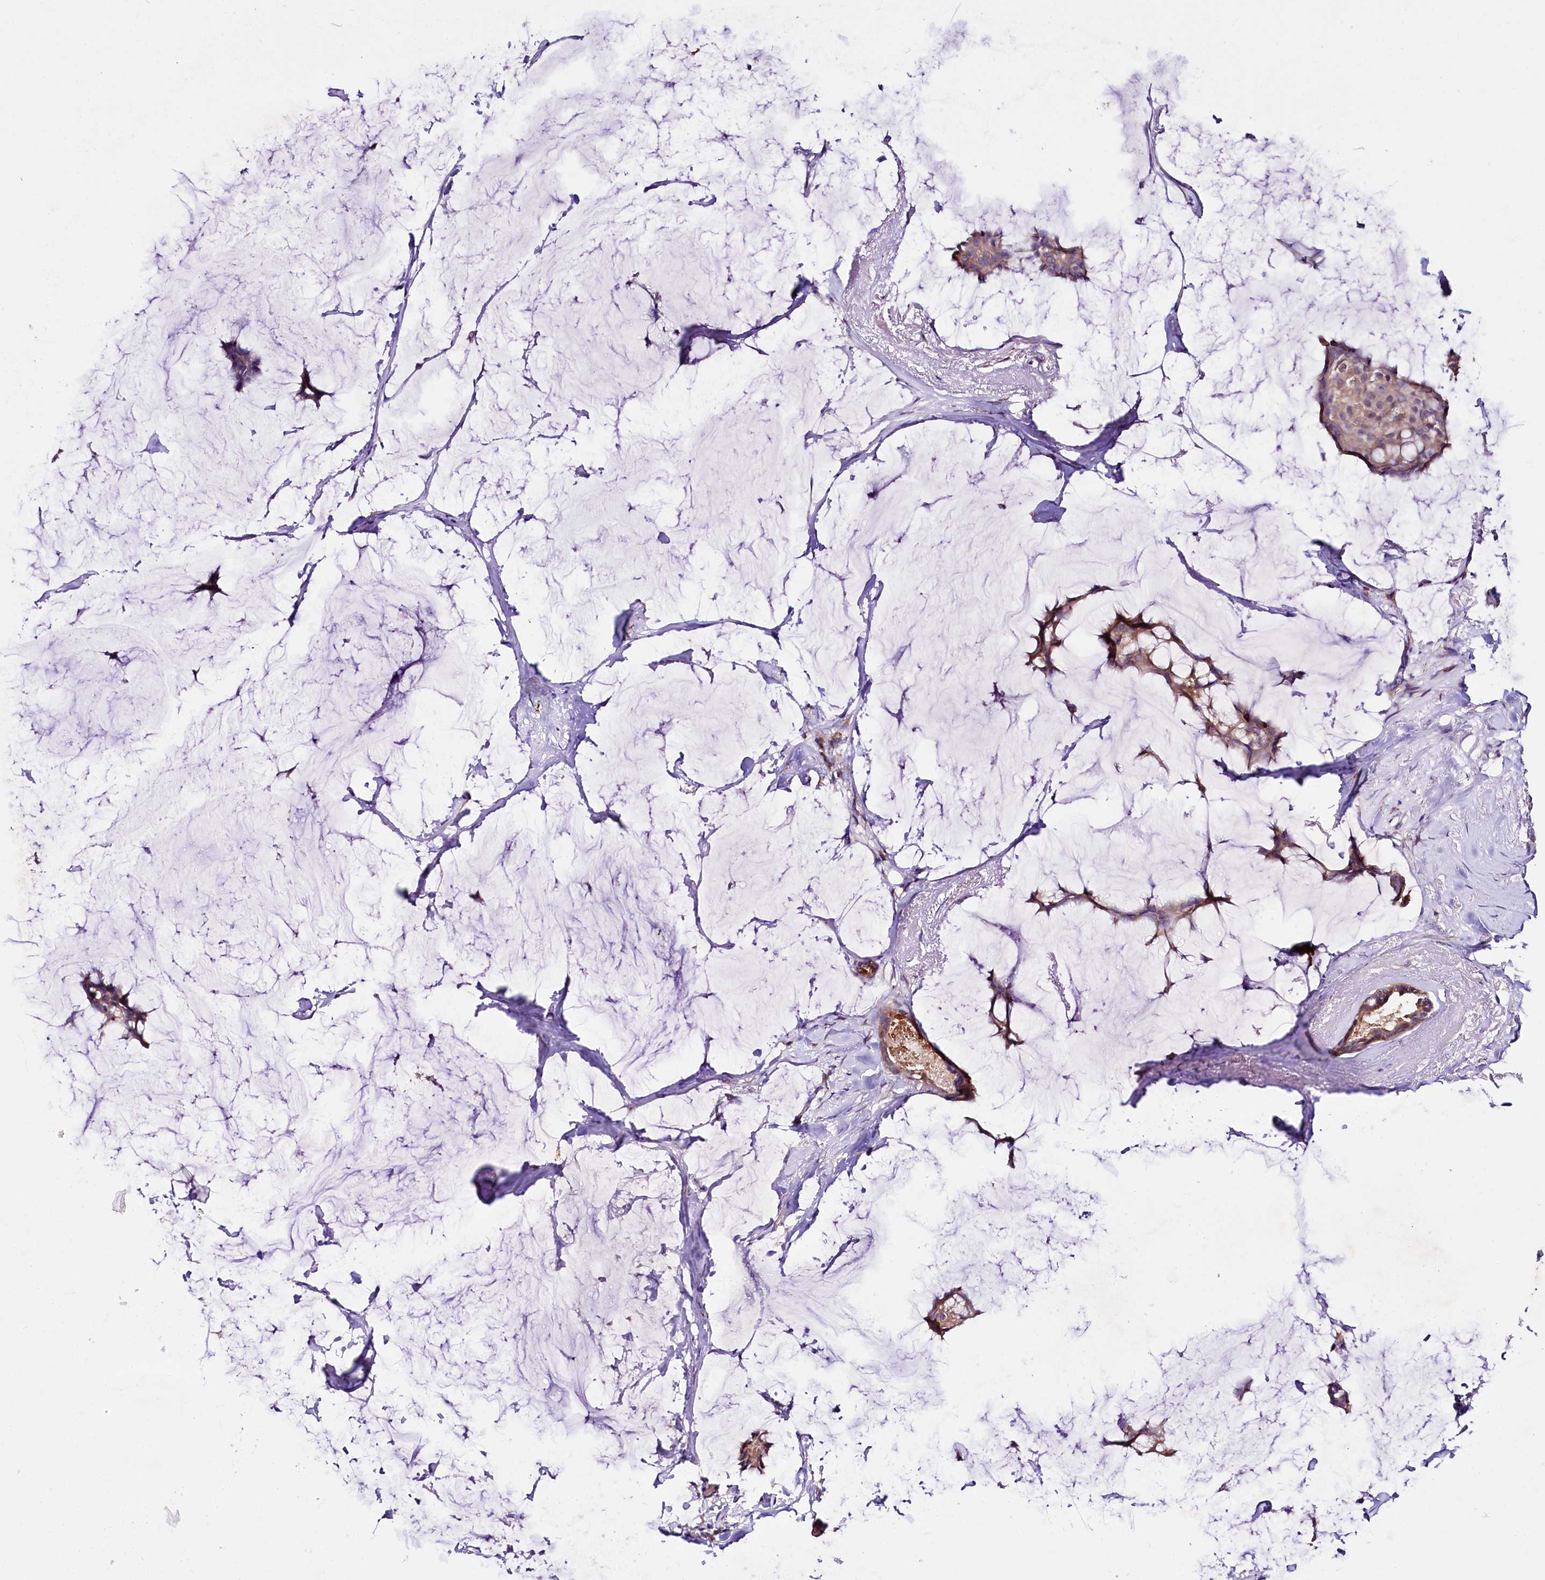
{"staining": {"intensity": "weak", "quantity": "25%-75%", "location": "cytoplasmic/membranous"}, "tissue": "breast cancer", "cell_type": "Tumor cells", "image_type": "cancer", "snomed": [{"axis": "morphology", "description": "Duct carcinoma"}, {"axis": "topography", "description": "Breast"}], "caption": "A micrograph showing weak cytoplasmic/membranous positivity in approximately 25%-75% of tumor cells in intraductal carcinoma (breast), as visualized by brown immunohistochemical staining.", "gene": "CEP295", "patient": {"sex": "female", "age": 93}}